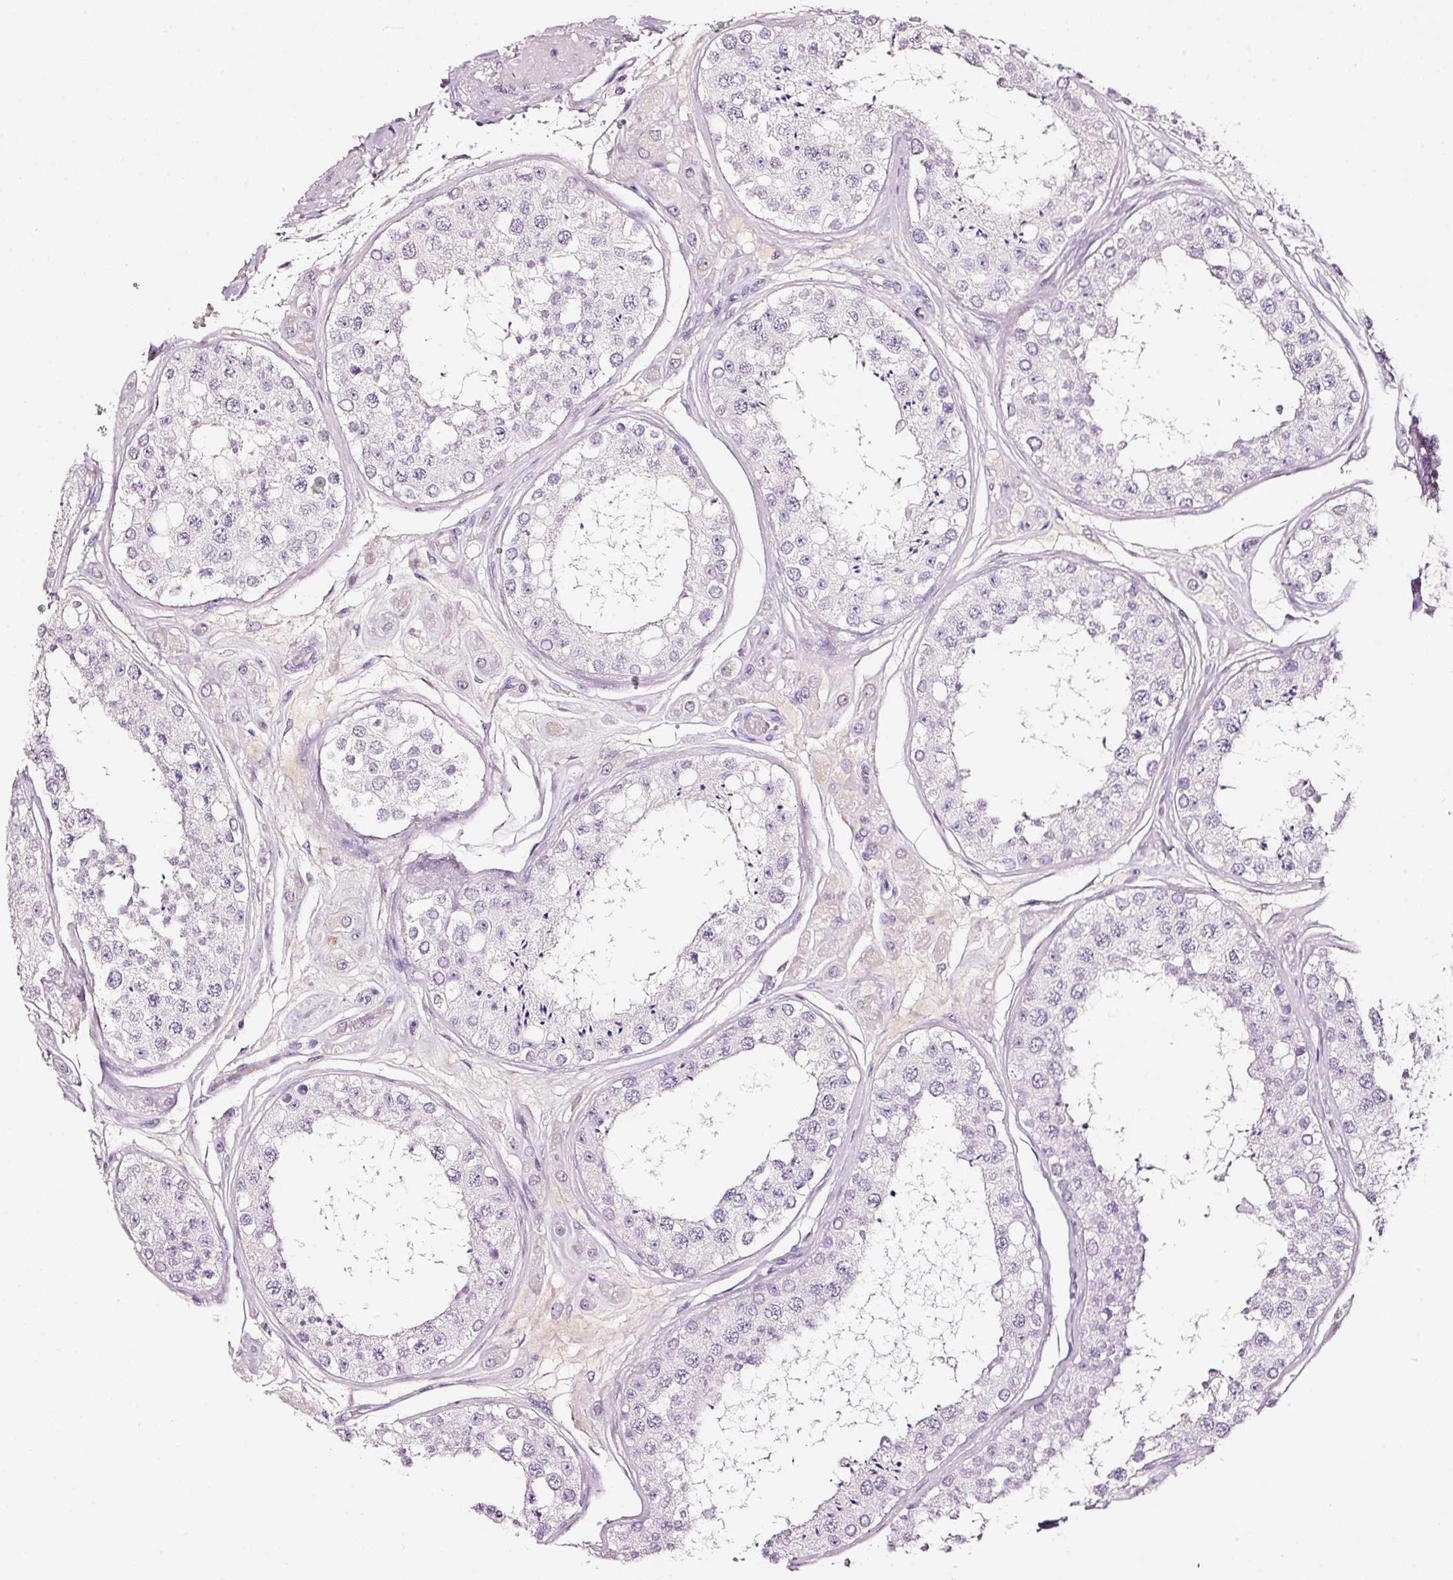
{"staining": {"intensity": "negative", "quantity": "none", "location": "none"}, "tissue": "testis", "cell_type": "Cells in seminiferous ducts", "image_type": "normal", "snomed": [{"axis": "morphology", "description": "Normal tissue, NOS"}, {"axis": "topography", "description": "Testis"}], "caption": "Cells in seminiferous ducts show no significant expression in normal testis. (Stains: DAB (3,3'-diaminobenzidine) IHC with hematoxylin counter stain, Microscopy: brightfield microscopy at high magnification).", "gene": "LAMP3", "patient": {"sex": "male", "age": 25}}